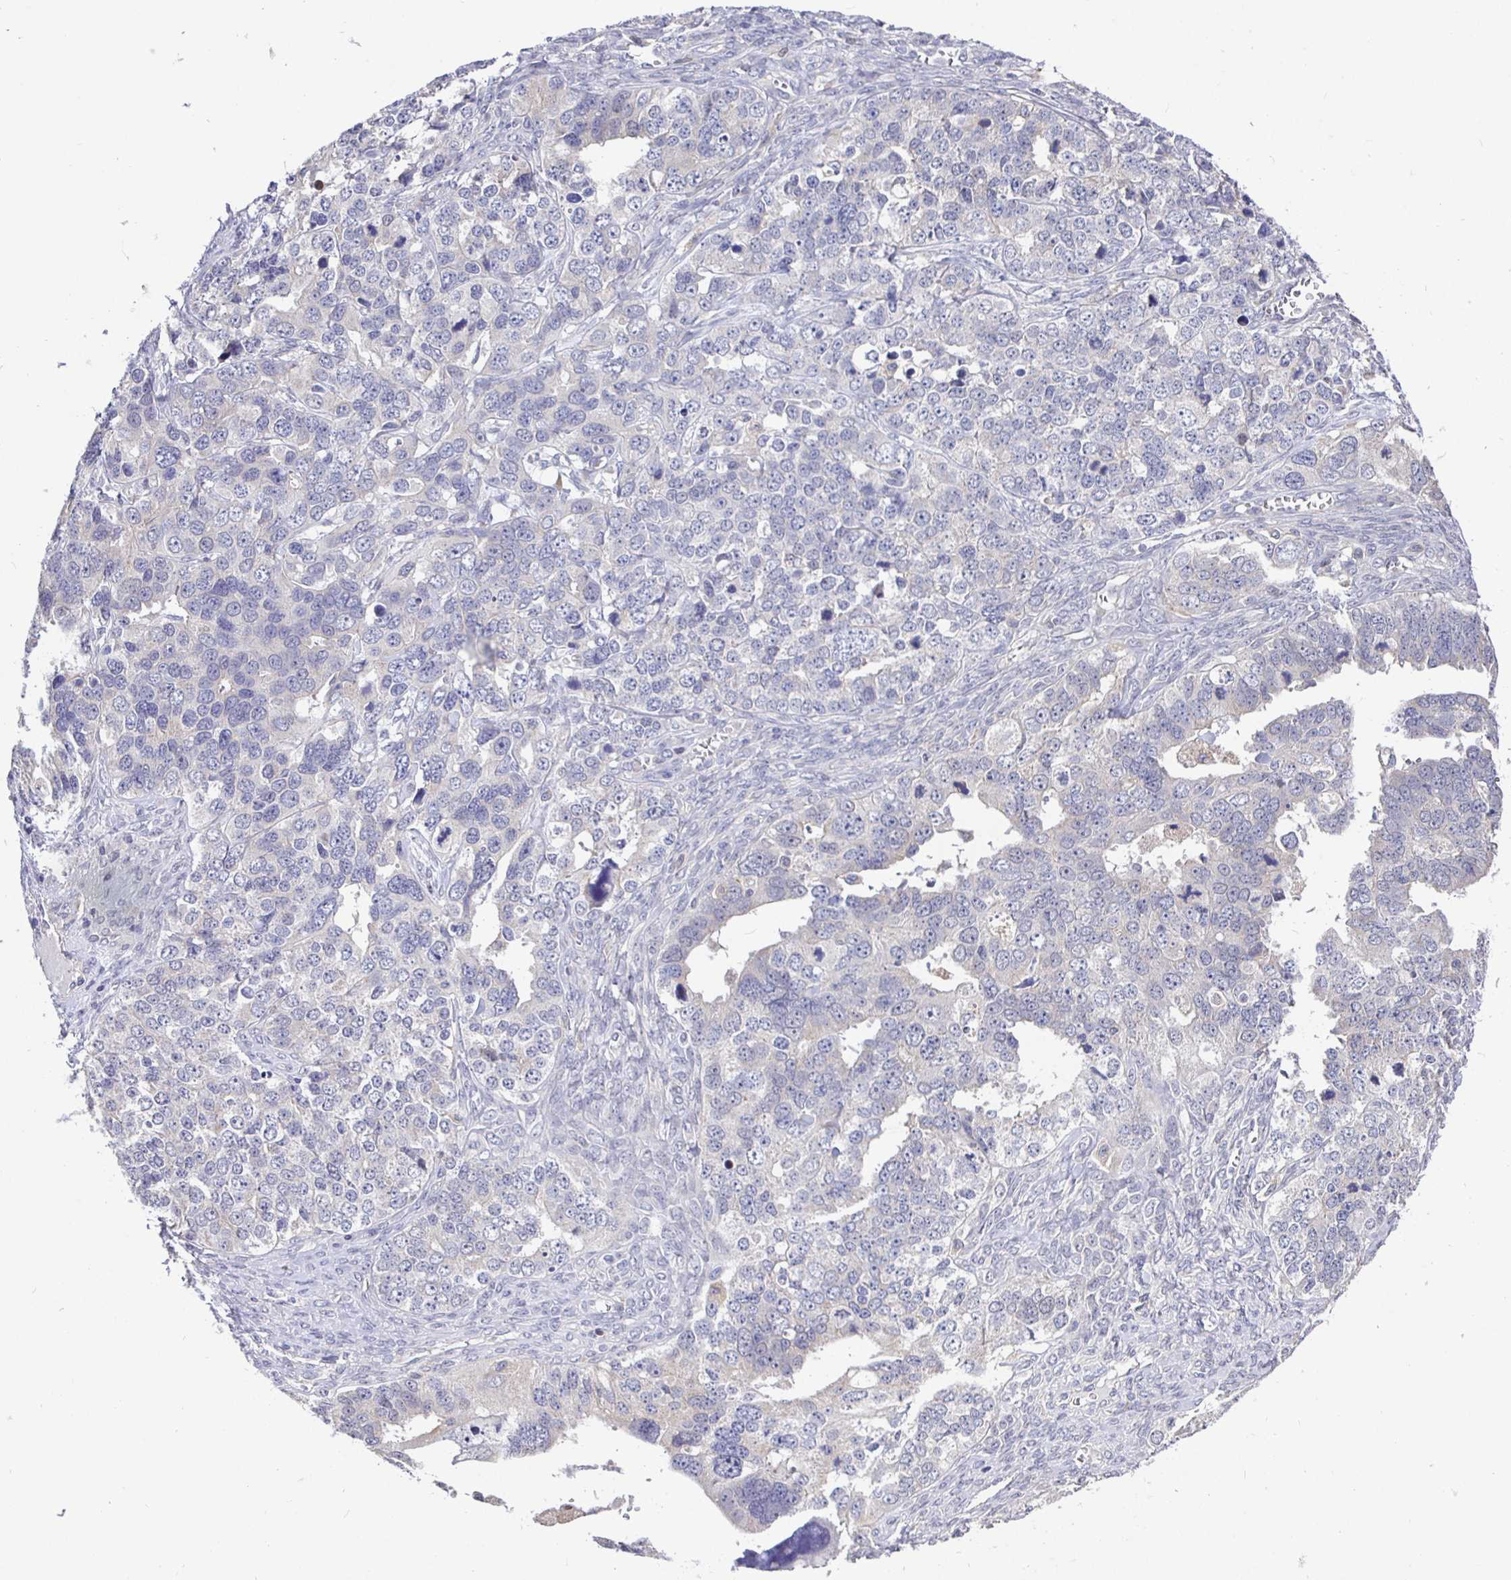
{"staining": {"intensity": "negative", "quantity": "none", "location": "none"}, "tissue": "ovarian cancer", "cell_type": "Tumor cells", "image_type": "cancer", "snomed": [{"axis": "morphology", "description": "Cystadenocarcinoma, serous, NOS"}, {"axis": "topography", "description": "Ovary"}], "caption": "This histopathology image is of serous cystadenocarcinoma (ovarian) stained with IHC to label a protein in brown with the nuclei are counter-stained blue. There is no positivity in tumor cells.", "gene": "SATB1", "patient": {"sex": "female", "age": 76}}